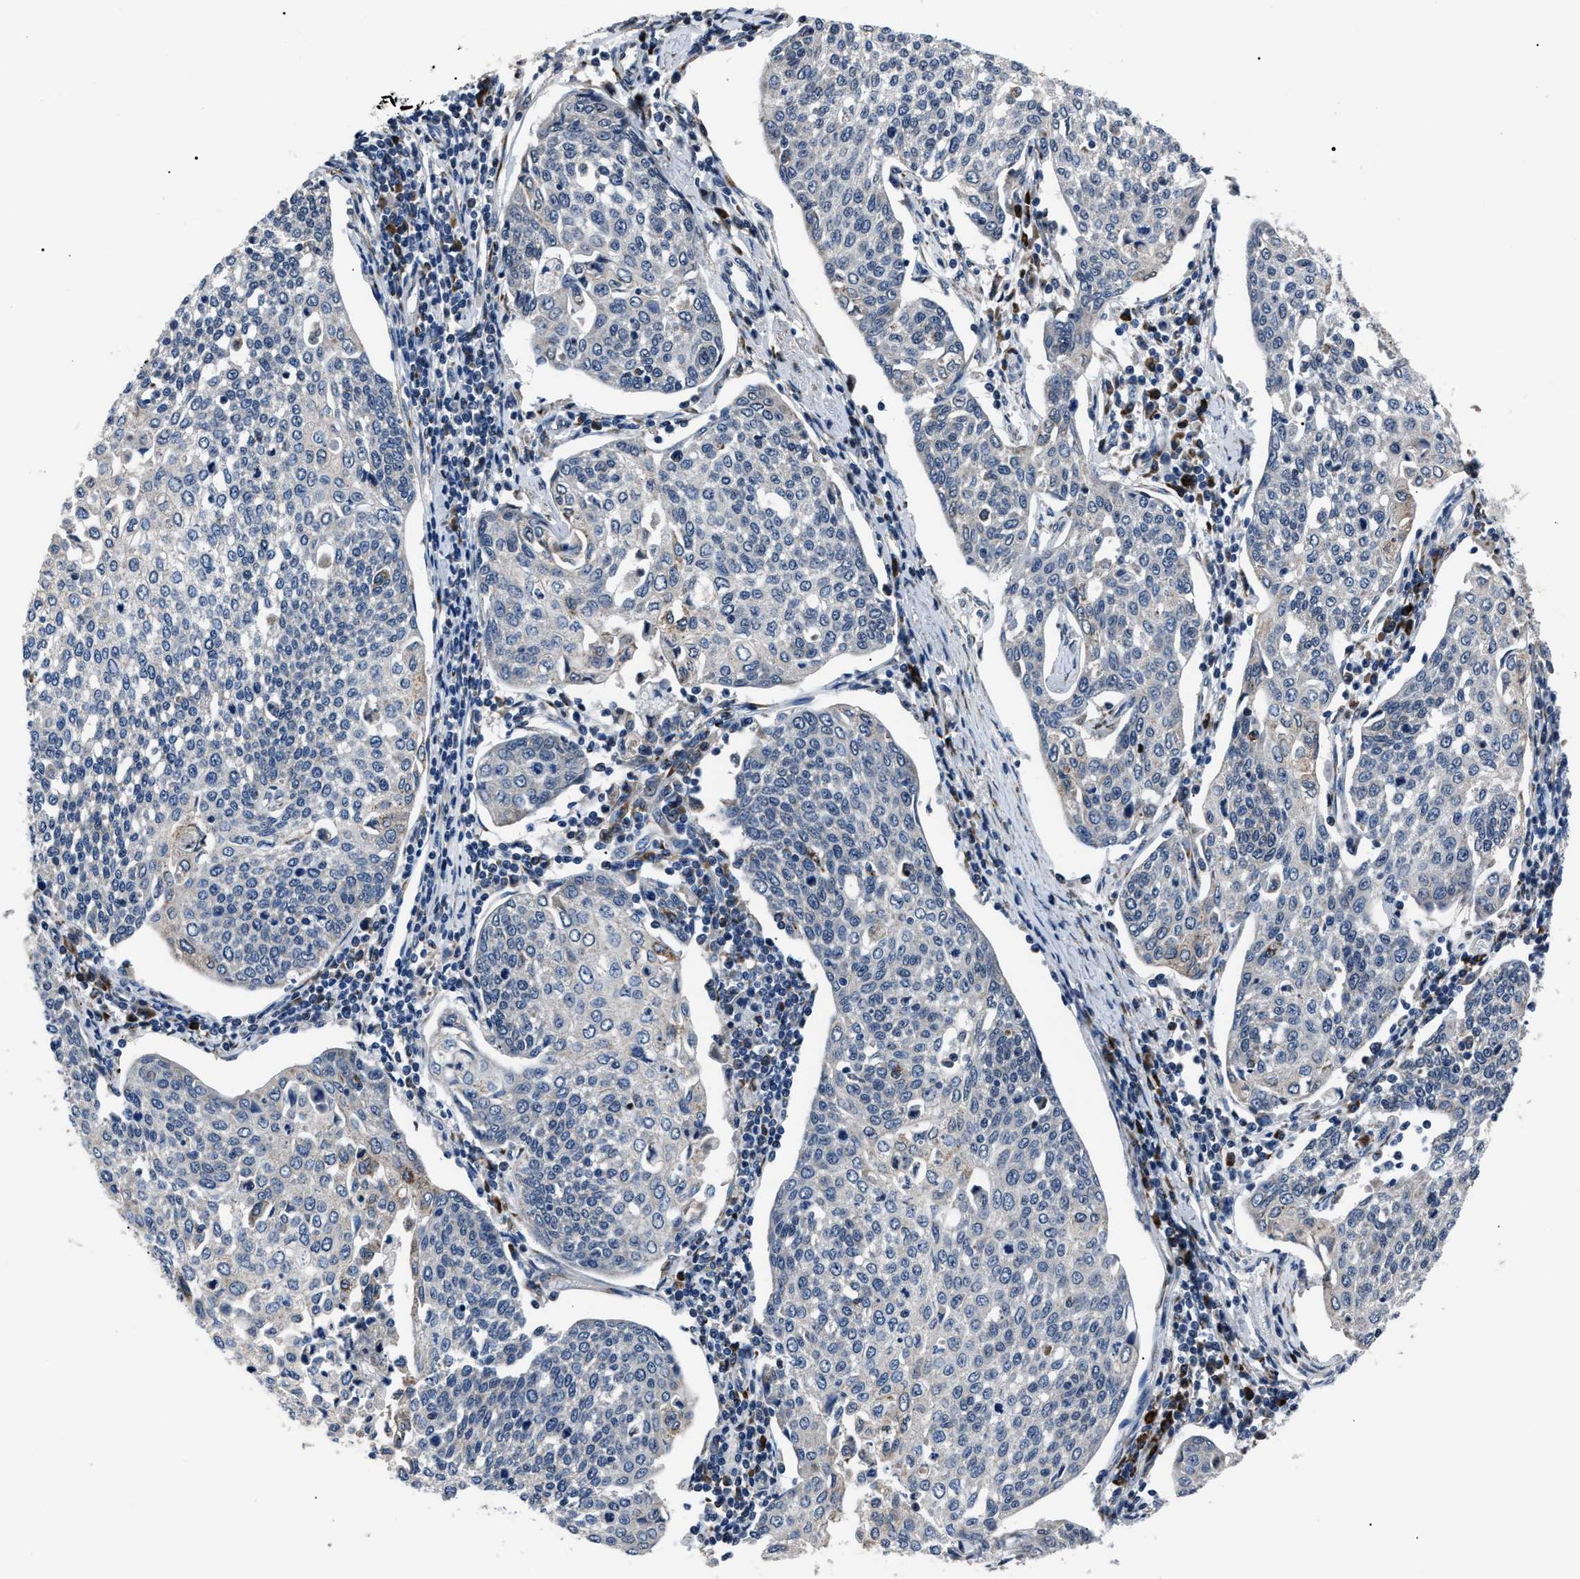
{"staining": {"intensity": "negative", "quantity": "none", "location": "none"}, "tissue": "cervical cancer", "cell_type": "Tumor cells", "image_type": "cancer", "snomed": [{"axis": "morphology", "description": "Squamous cell carcinoma, NOS"}, {"axis": "topography", "description": "Cervix"}], "caption": "High power microscopy histopathology image of an immunohistochemistry photomicrograph of cervical cancer, revealing no significant staining in tumor cells.", "gene": "LRRC14", "patient": {"sex": "female", "age": 34}}